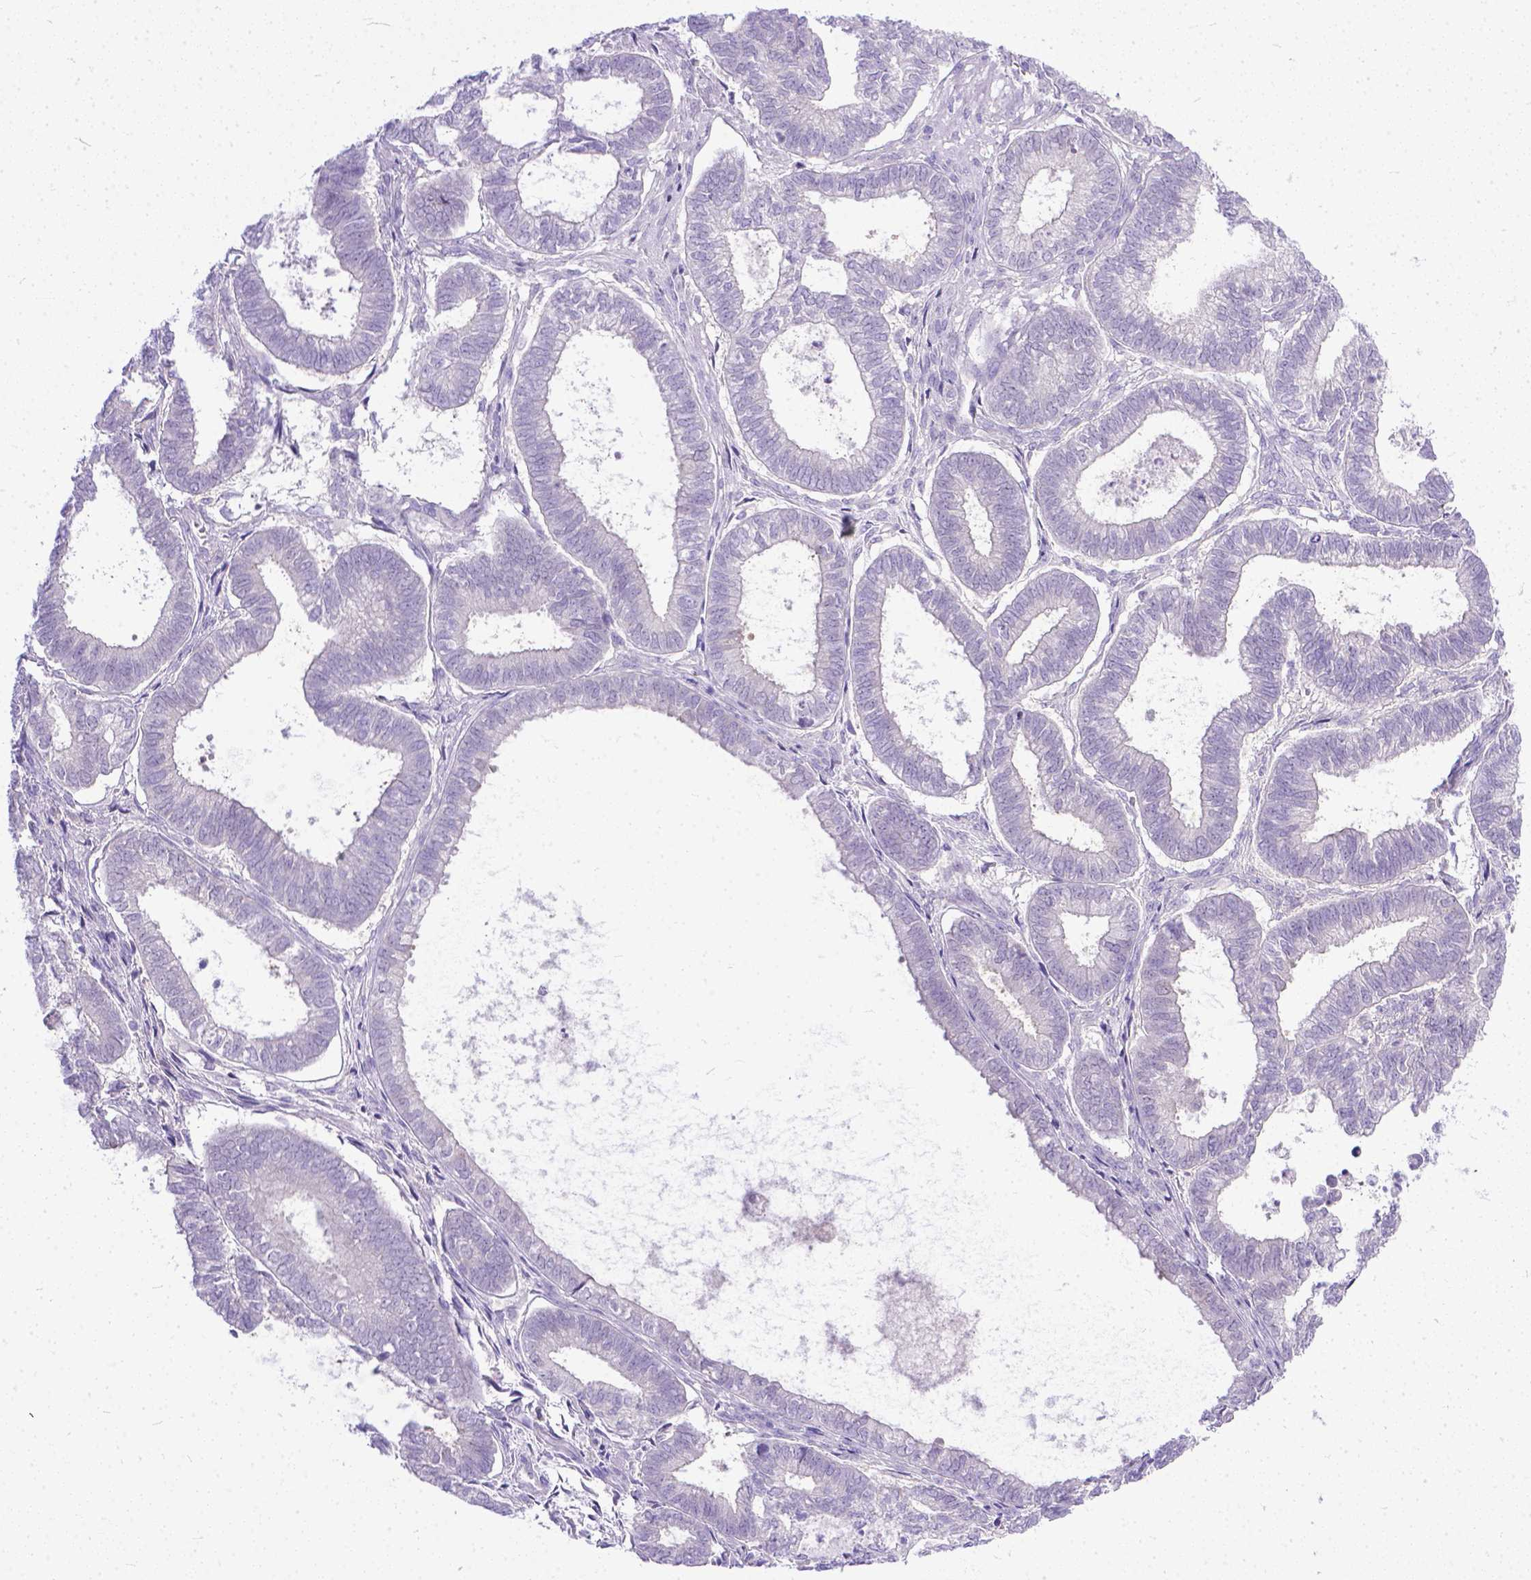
{"staining": {"intensity": "negative", "quantity": "none", "location": "none"}, "tissue": "ovarian cancer", "cell_type": "Tumor cells", "image_type": "cancer", "snomed": [{"axis": "morphology", "description": "Carcinoma, endometroid"}, {"axis": "topography", "description": "Ovary"}], "caption": "High magnification brightfield microscopy of ovarian endometroid carcinoma stained with DAB (3,3'-diaminobenzidine) (brown) and counterstained with hematoxylin (blue): tumor cells show no significant expression.", "gene": "TTLL6", "patient": {"sex": "female", "age": 64}}